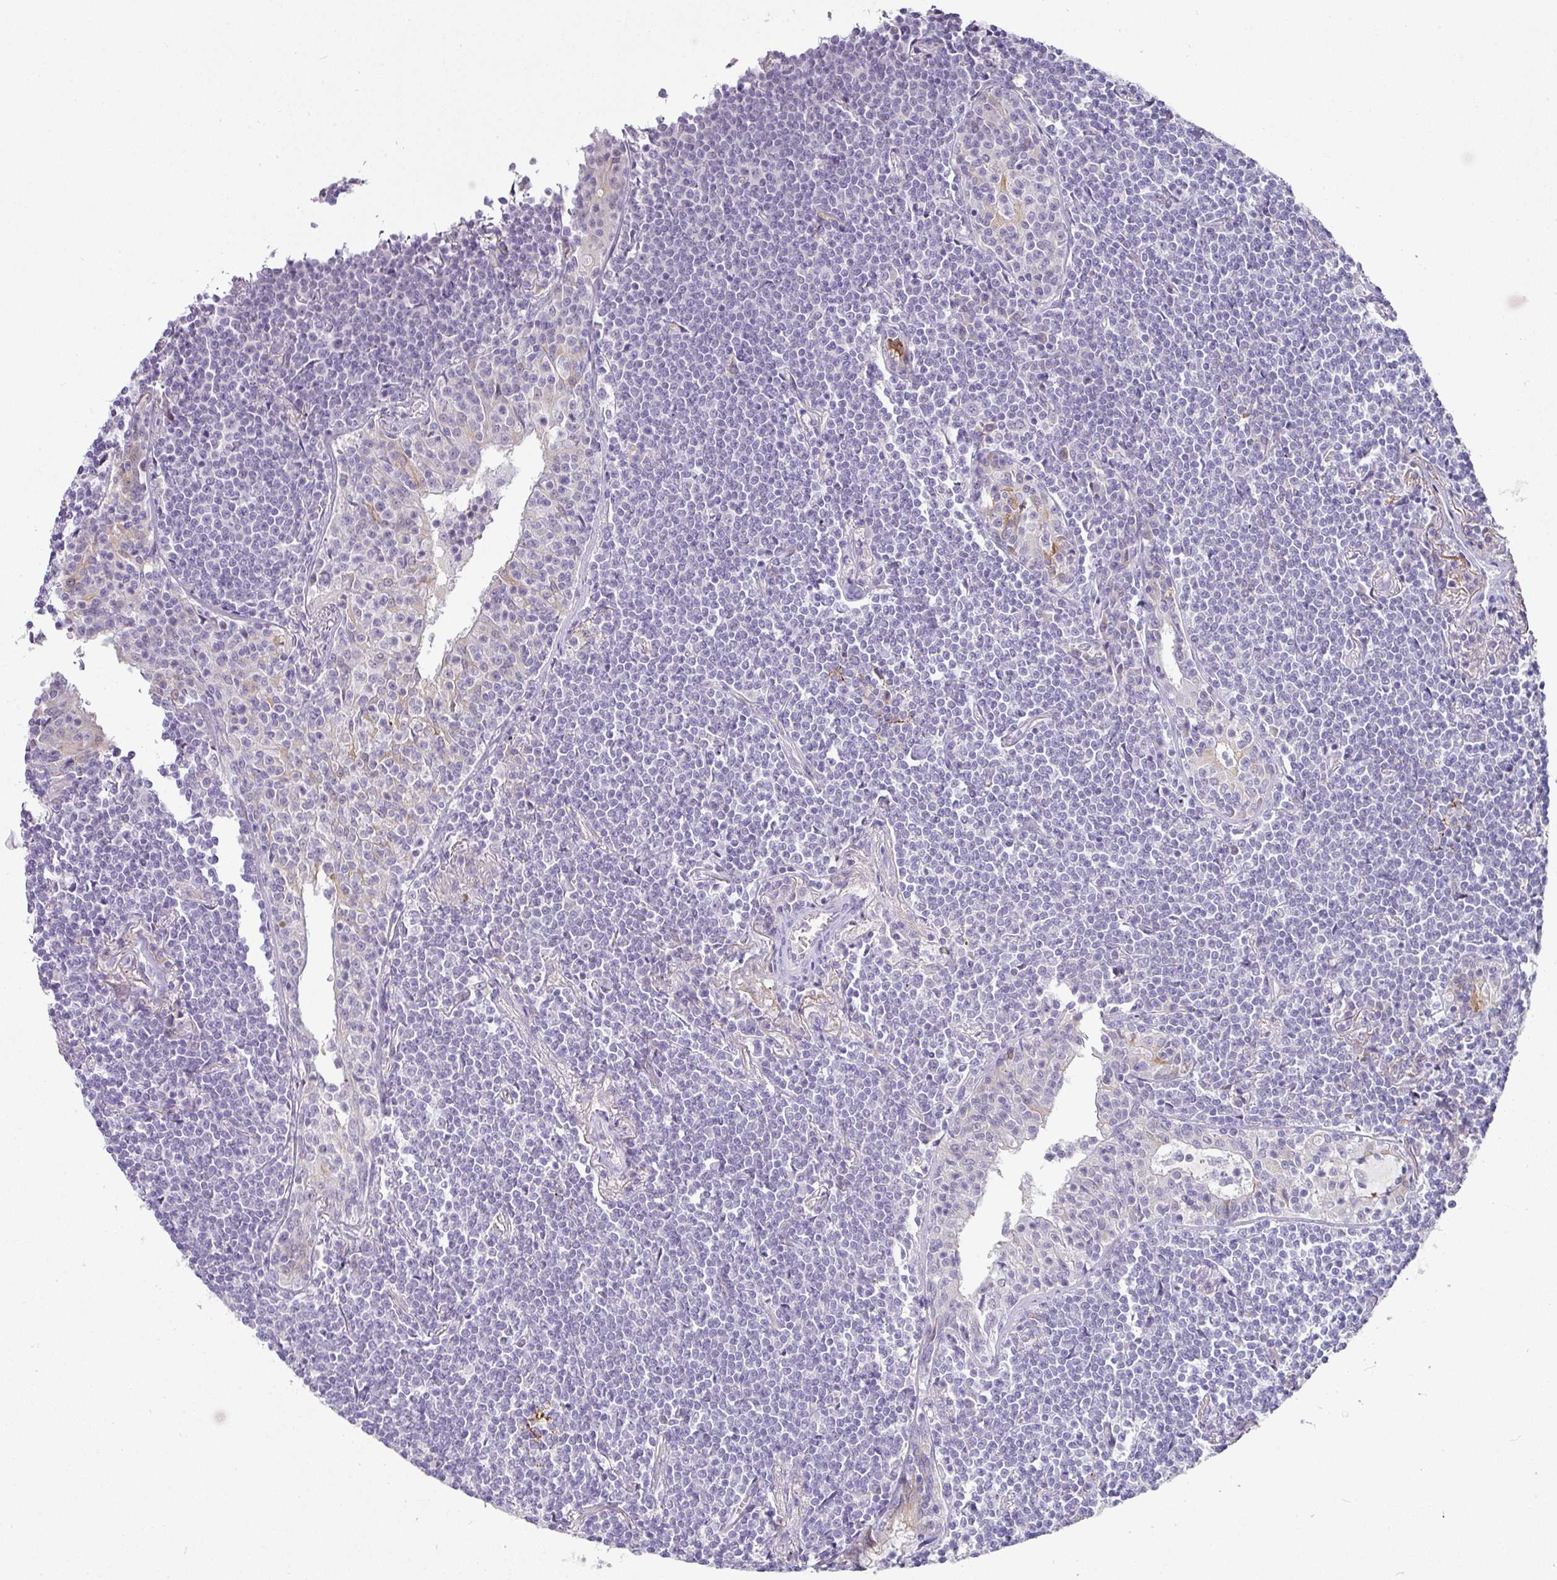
{"staining": {"intensity": "negative", "quantity": "none", "location": "none"}, "tissue": "lymphoma", "cell_type": "Tumor cells", "image_type": "cancer", "snomed": [{"axis": "morphology", "description": "Malignant lymphoma, non-Hodgkin's type, Low grade"}, {"axis": "topography", "description": "Lung"}], "caption": "This is a photomicrograph of IHC staining of low-grade malignant lymphoma, non-Hodgkin's type, which shows no positivity in tumor cells. (DAB (3,3'-diaminobenzidine) IHC, high magnification).", "gene": "FGF17", "patient": {"sex": "female", "age": 71}}